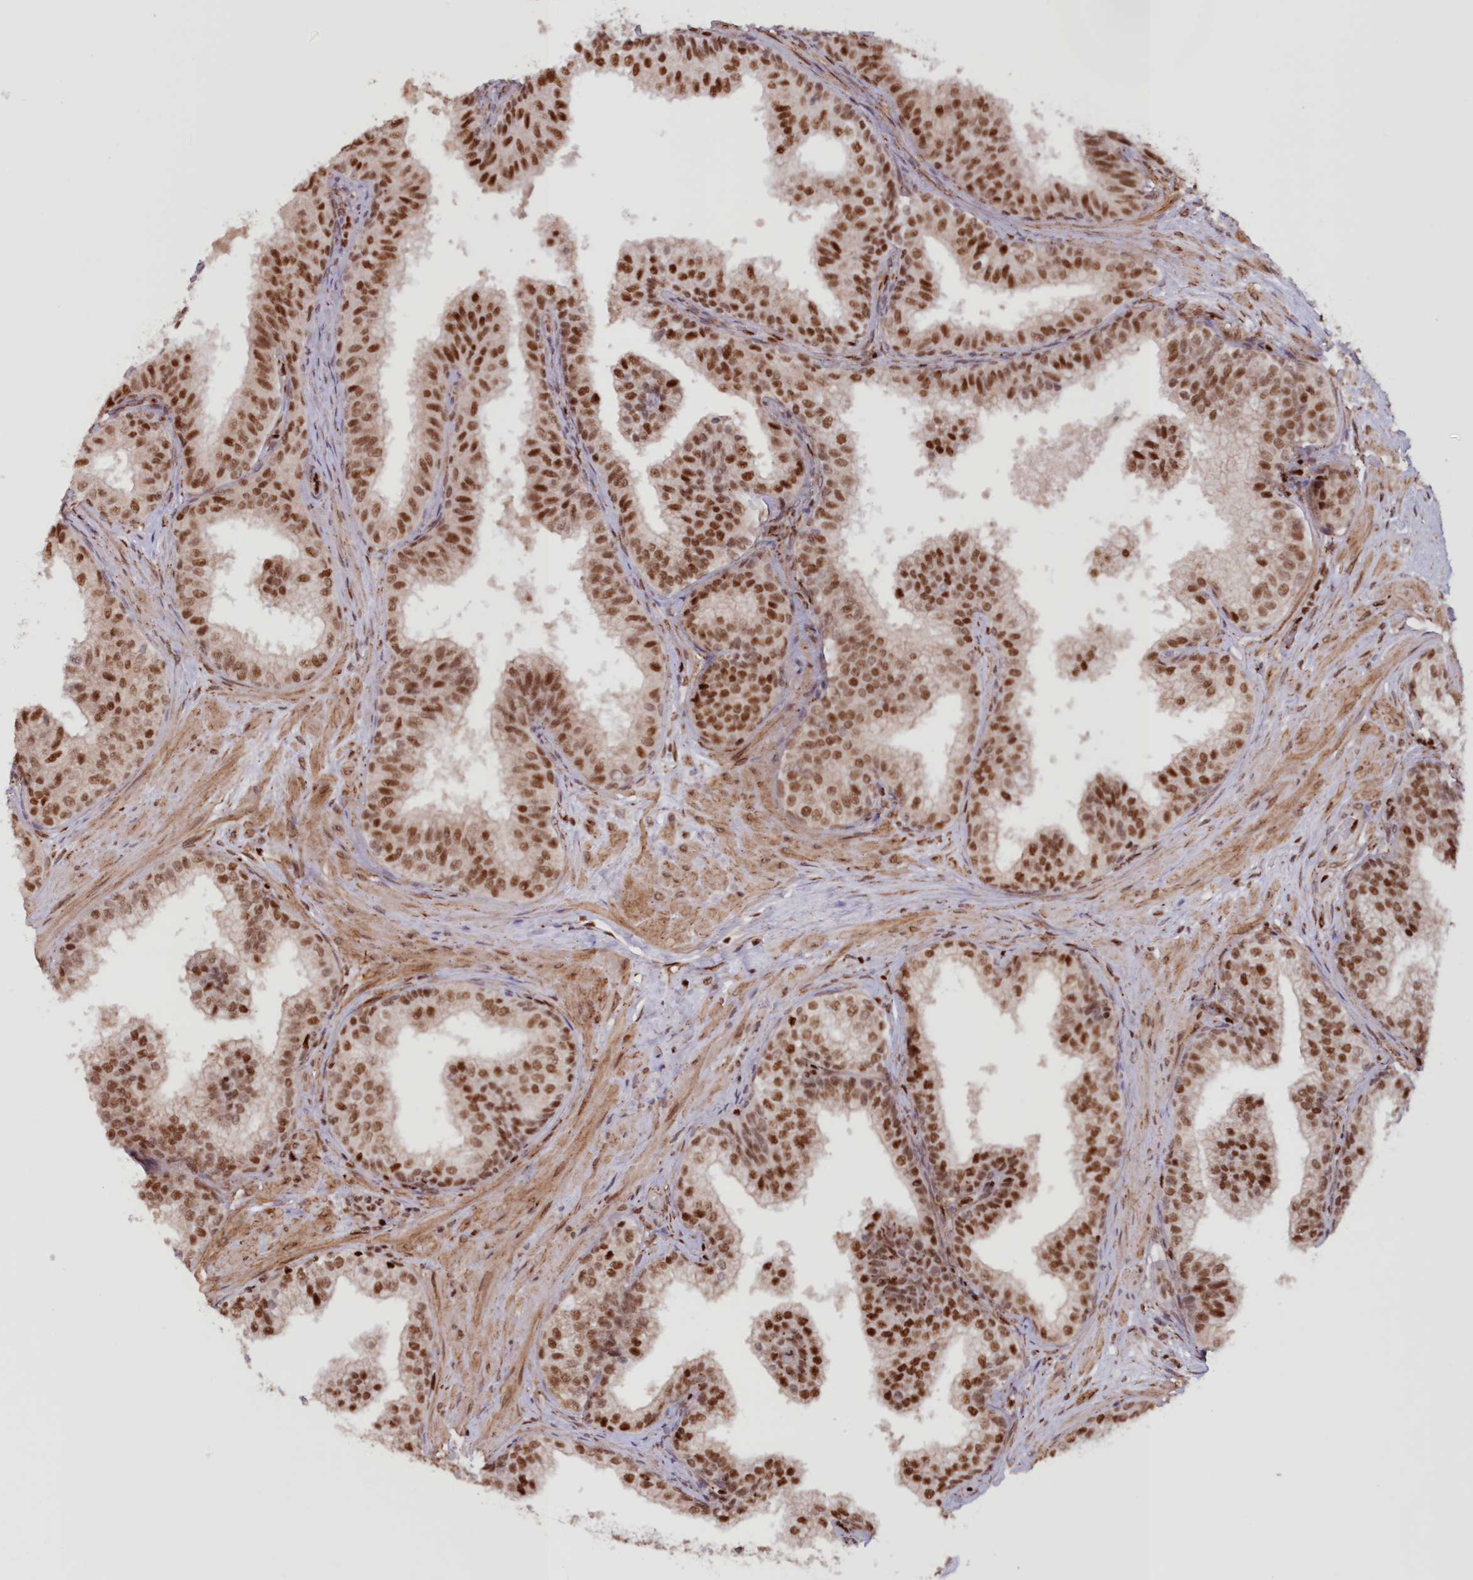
{"staining": {"intensity": "moderate", "quantity": ">75%", "location": "nuclear"}, "tissue": "prostate", "cell_type": "Glandular cells", "image_type": "normal", "snomed": [{"axis": "morphology", "description": "Normal tissue, NOS"}, {"axis": "topography", "description": "Prostate"}], "caption": "Immunohistochemistry image of unremarkable prostate: human prostate stained using IHC reveals medium levels of moderate protein expression localized specifically in the nuclear of glandular cells, appearing as a nuclear brown color.", "gene": "POLR2B", "patient": {"sex": "male", "age": 60}}